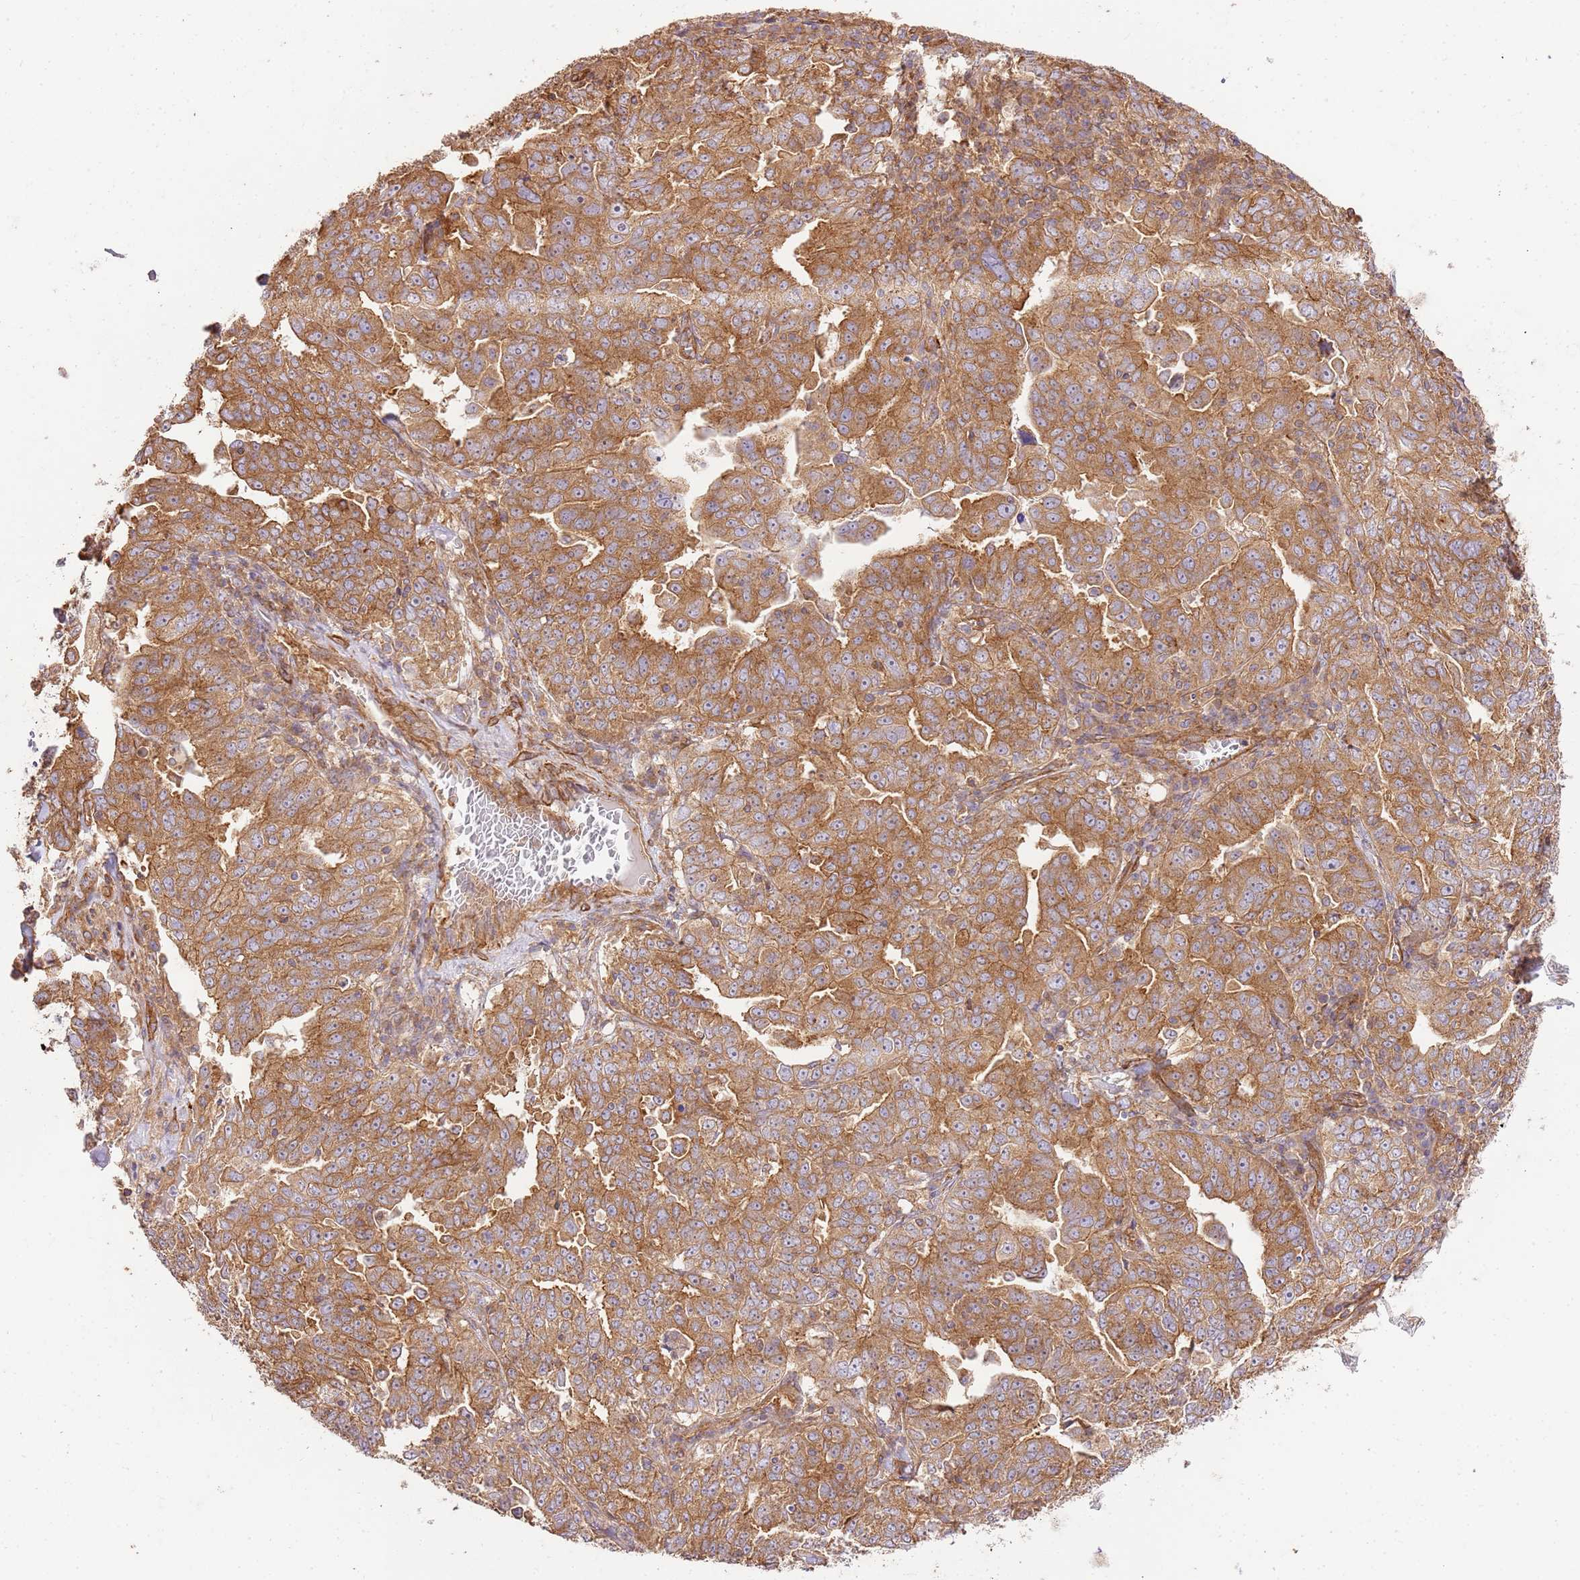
{"staining": {"intensity": "moderate", "quantity": ">75%", "location": "cytoplasmic/membranous"}, "tissue": "ovarian cancer", "cell_type": "Tumor cells", "image_type": "cancer", "snomed": [{"axis": "morphology", "description": "Carcinoma, endometroid"}, {"axis": "topography", "description": "Ovary"}], "caption": "Ovarian cancer stained with immunohistochemistry demonstrates moderate cytoplasmic/membranous expression in approximately >75% of tumor cells.", "gene": "ZBTB39", "patient": {"sex": "female", "age": 62}}